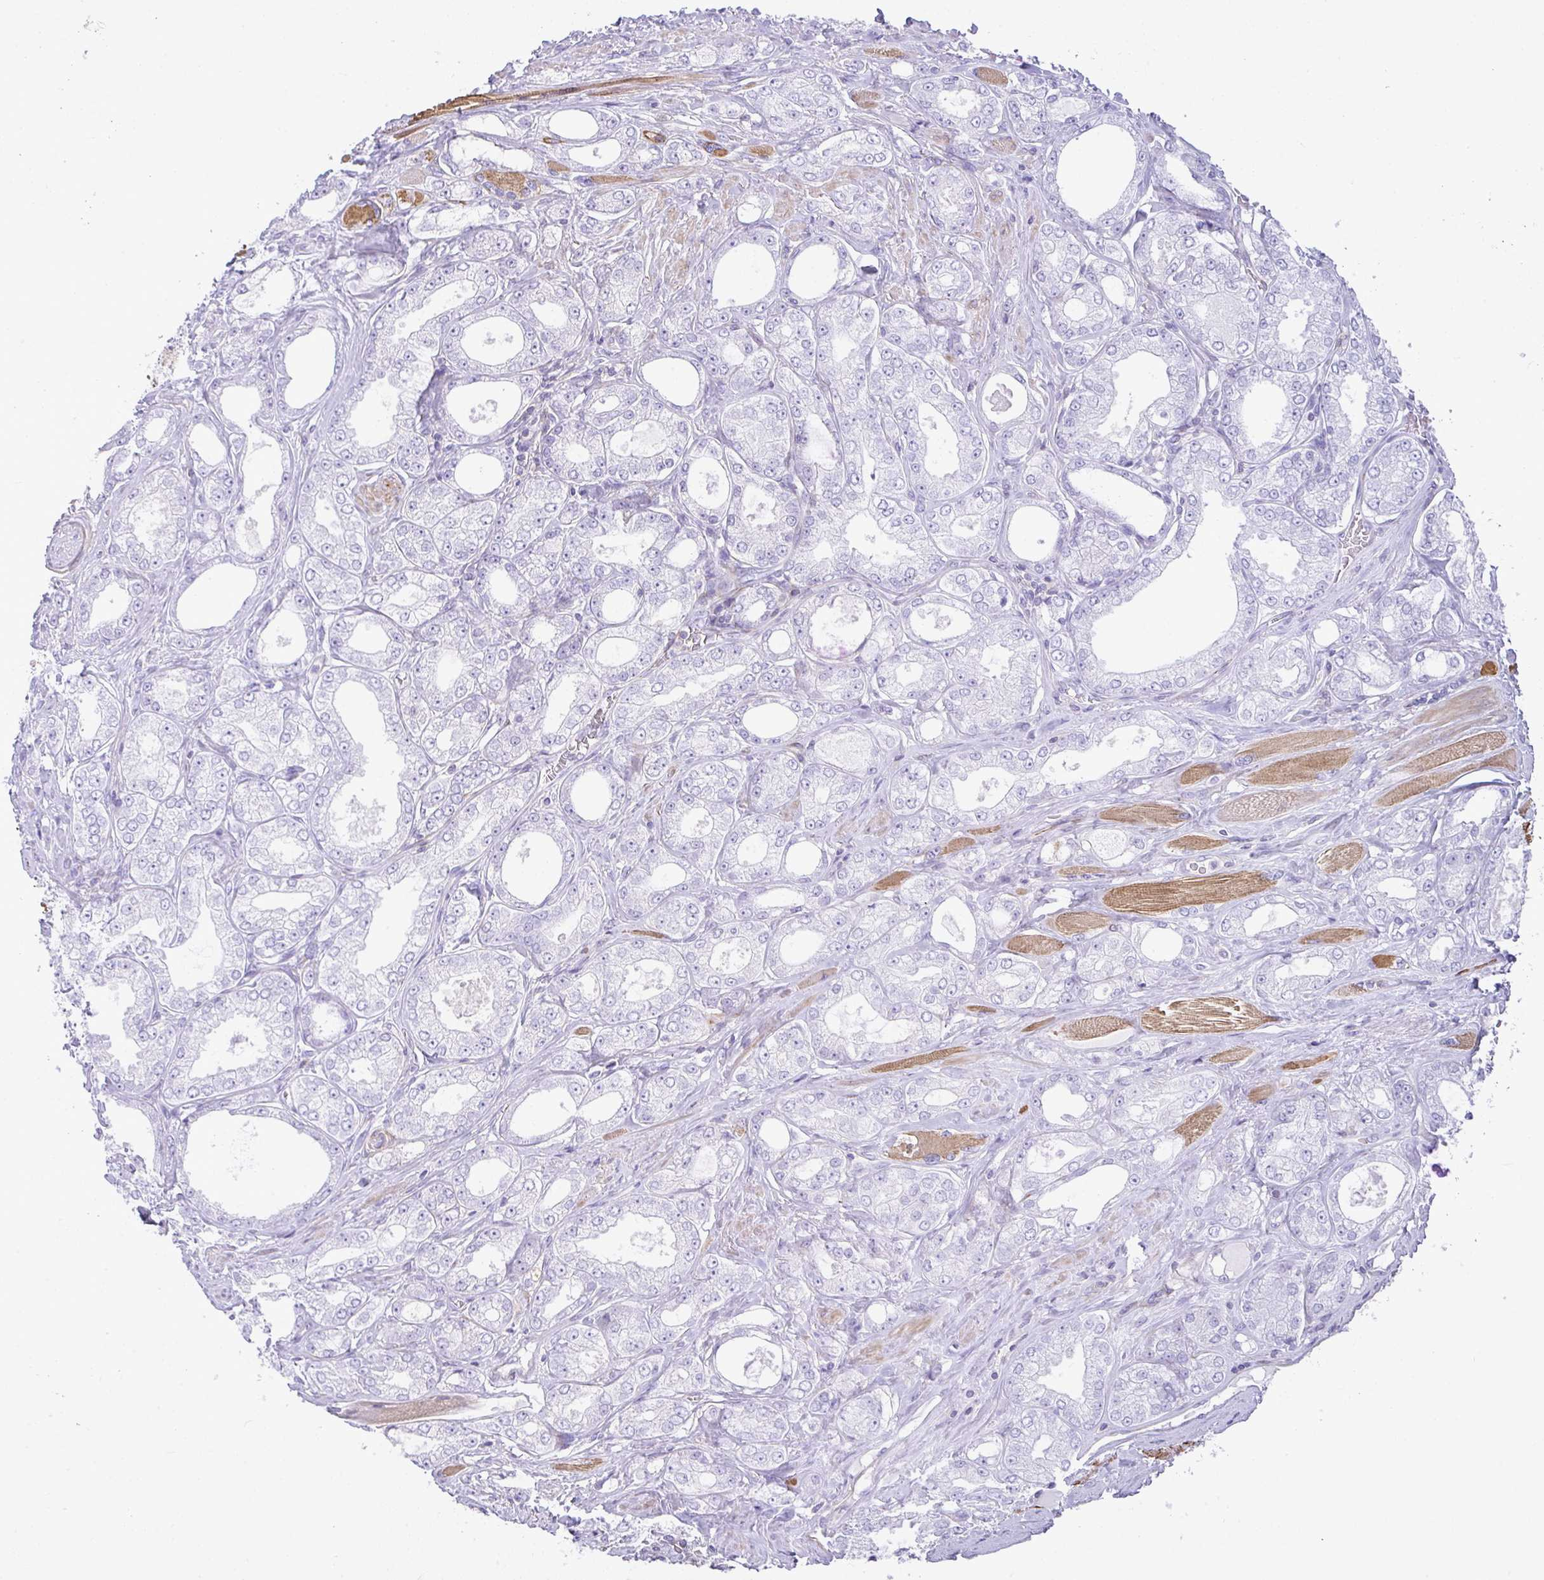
{"staining": {"intensity": "negative", "quantity": "none", "location": "none"}, "tissue": "prostate cancer", "cell_type": "Tumor cells", "image_type": "cancer", "snomed": [{"axis": "morphology", "description": "Adenocarcinoma, High grade"}, {"axis": "topography", "description": "Prostate"}], "caption": "The IHC photomicrograph has no significant expression in tumor cells of prostate cancer tissue.", "gene": "CDRT15", "patient": {"sex": "male", "age": 68}}